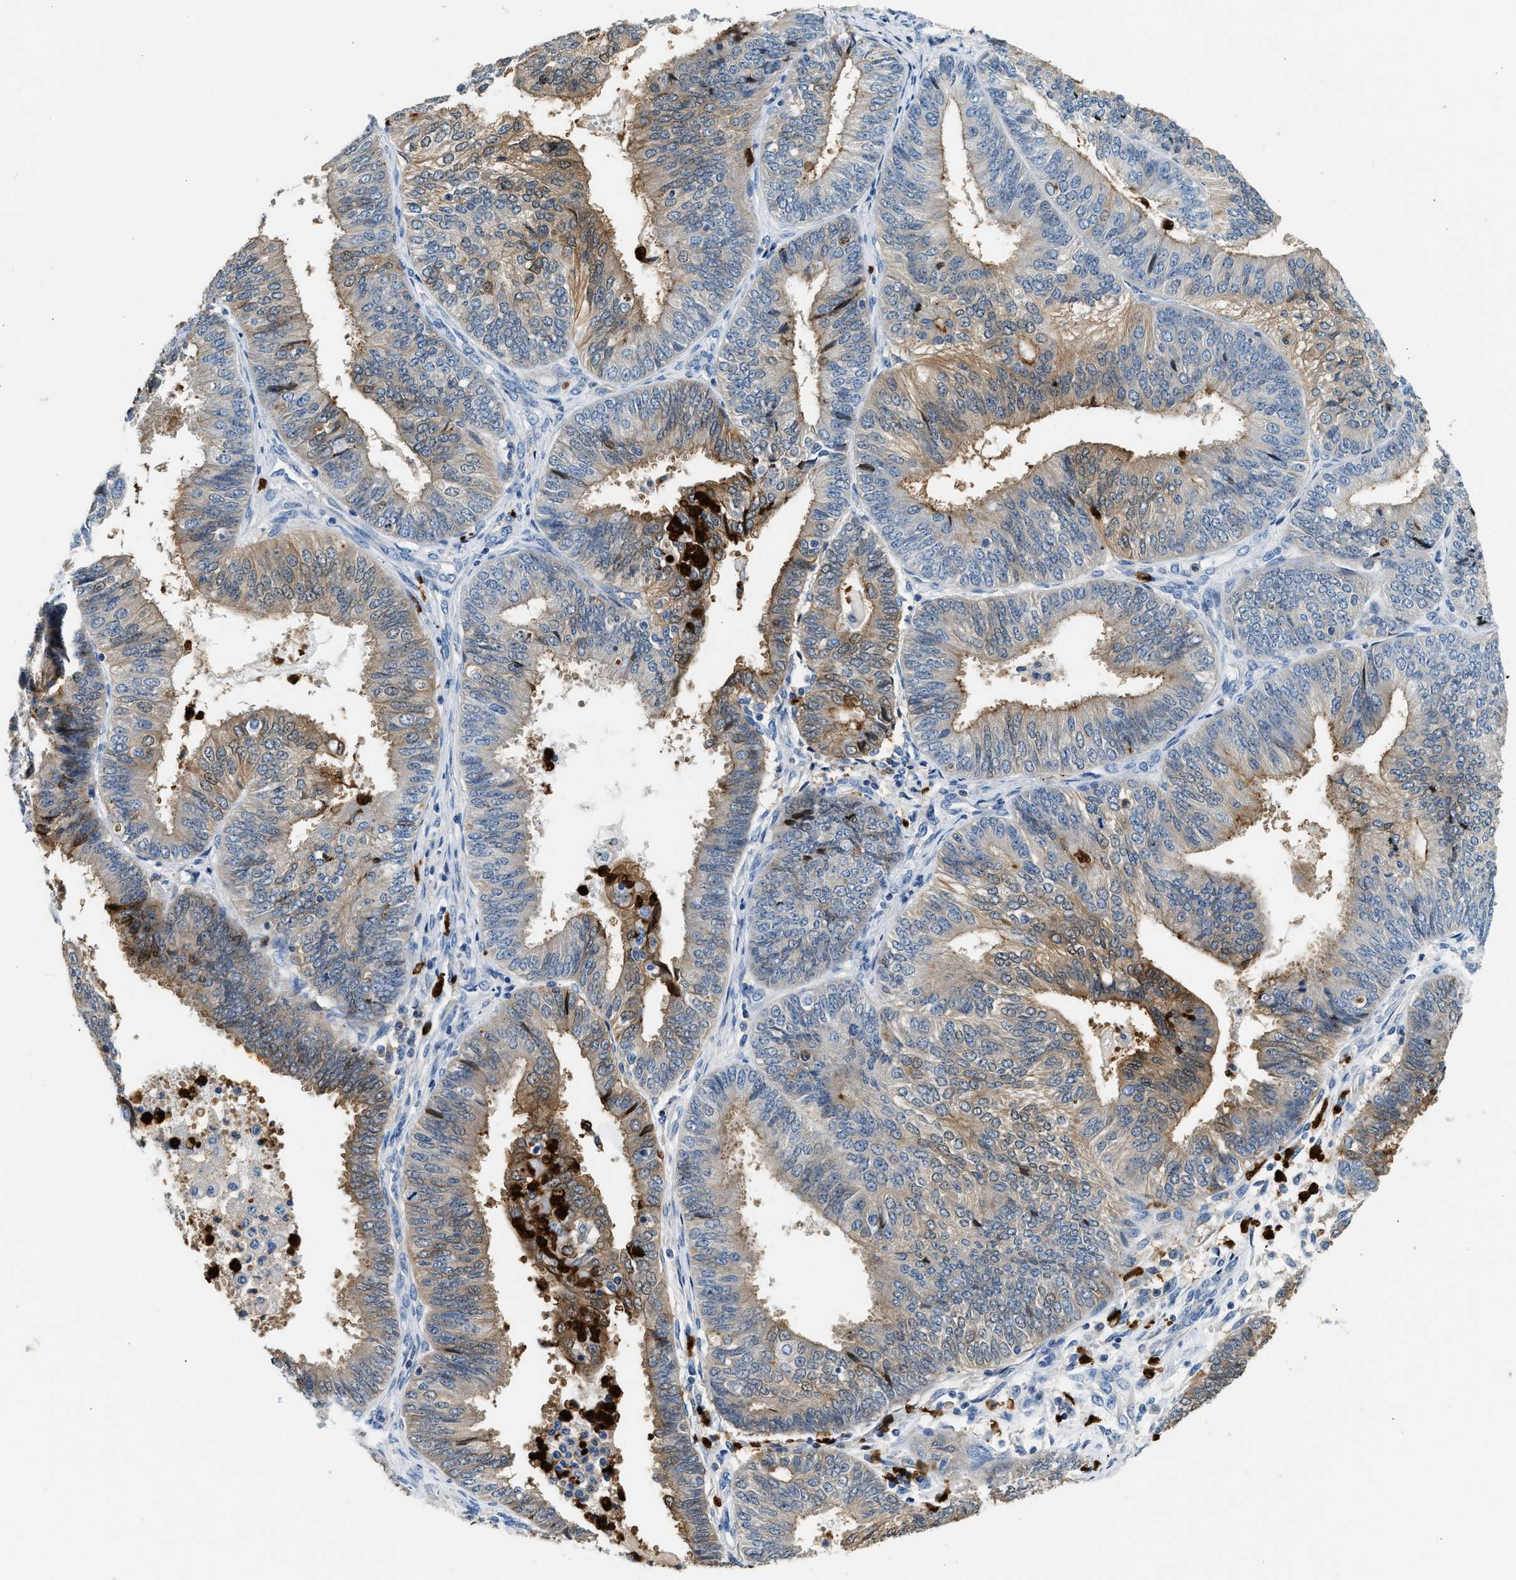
{"staining": {"intensity": "moderate", "quantity": ">75%", "location": "cytoplasmic/membranous"}, "tissue": "endometrial cancer", "cell_type": "Tumor cells", "image_type": "cancer", "snomed": [{"axis": "morphology", "description": "Adenocarcinoma, NOS"}, {"axis": "topography", "description": "Endometrium"}], "caption": "The micrograph shows immunohistochemical staining of endometrial adenocarcinoma. There is moderate cytoplasmic/membranous expression is appreciated in about >75% of tumor cells.", "gene": "ANXA3", "patient": {"sex": "female", "age": 58}}